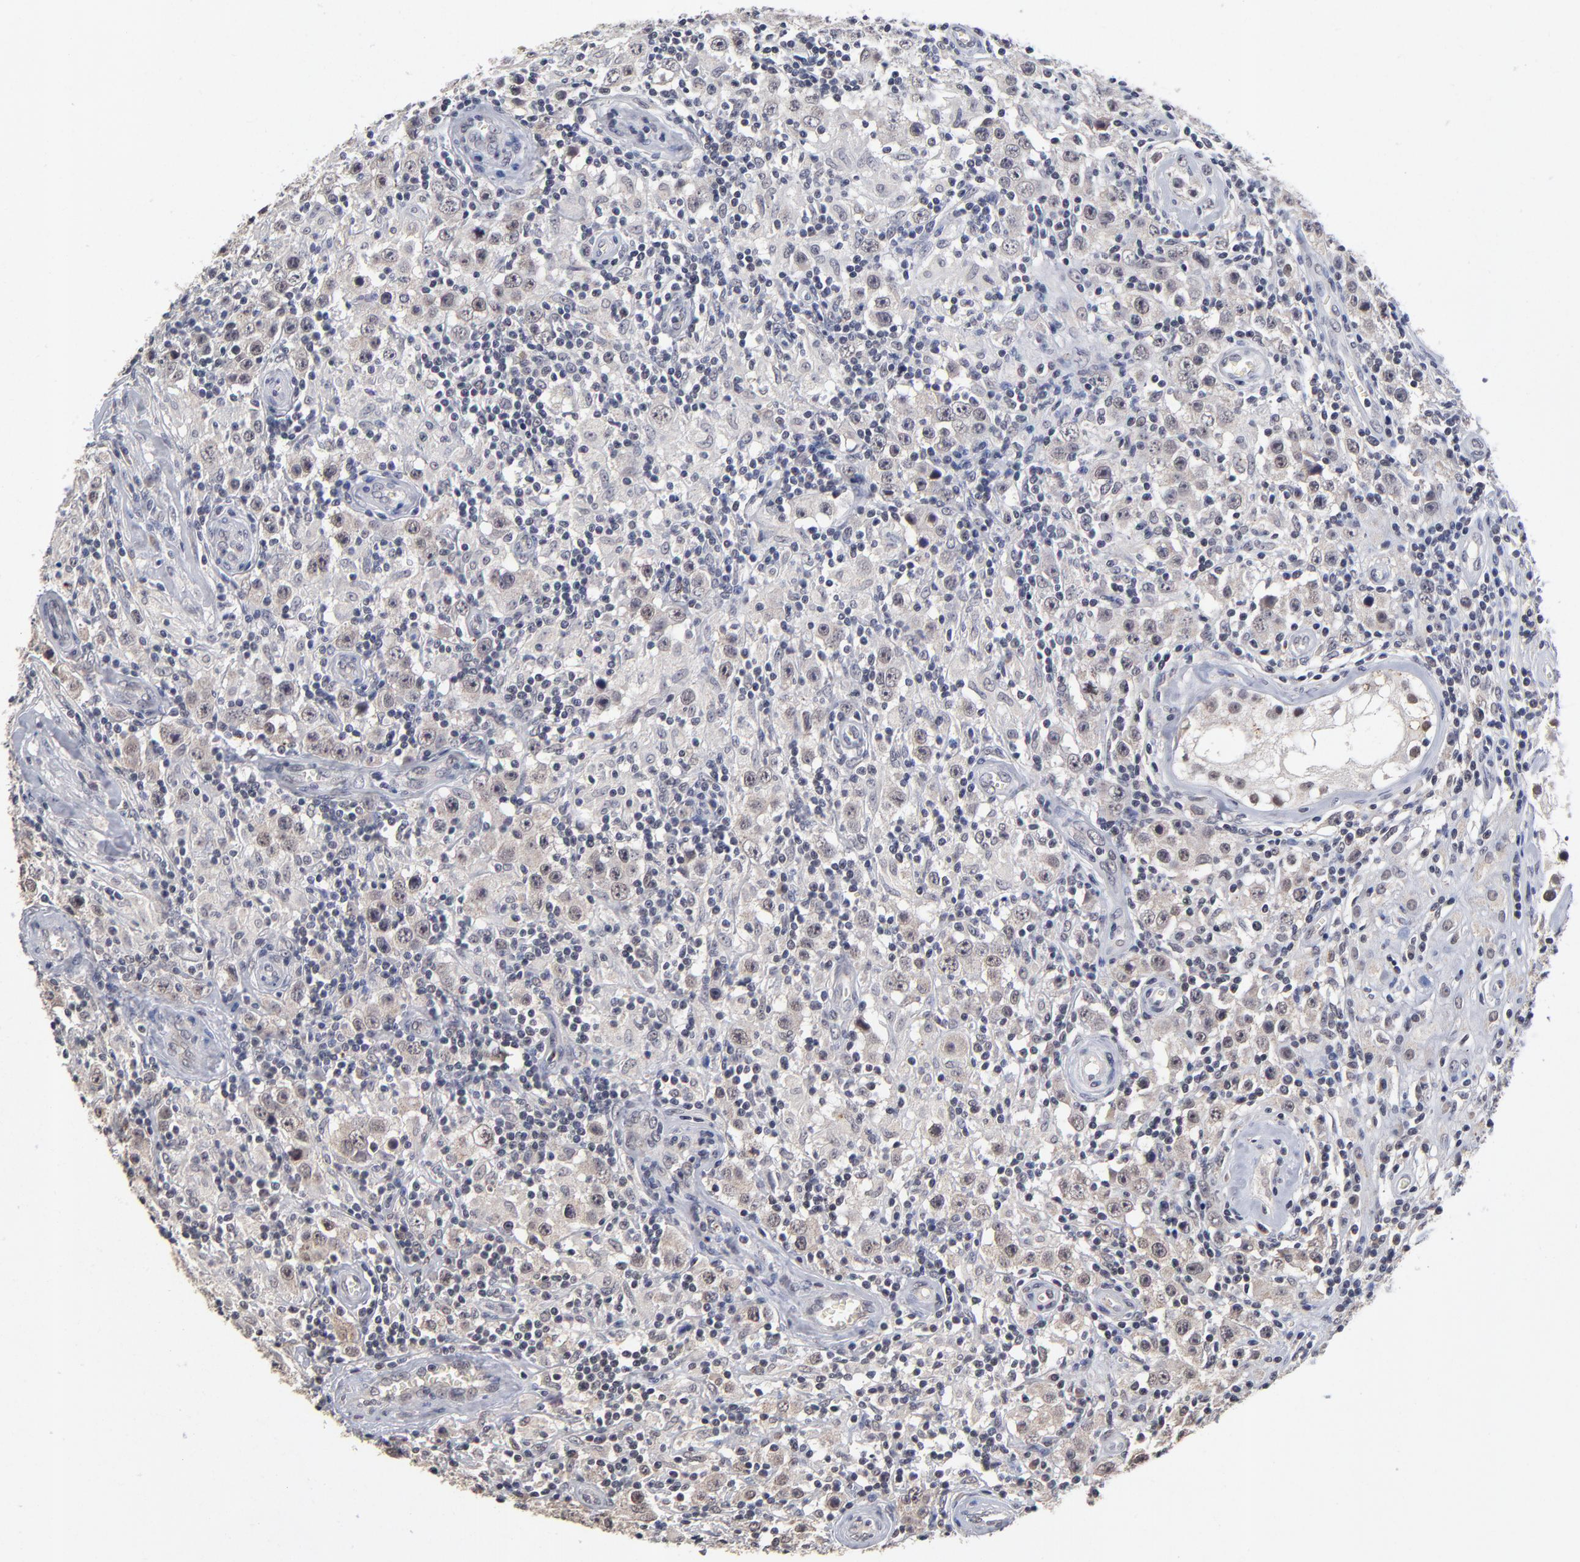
{"staining": {"intensity": "weak", "quantity": "<25%", "location": "nuclear"}, "tissue": "testis cancer", "cell_type": "Tumor cells", "image_type": "cancer", "snomed": [{"axis": "morphology", "description": "Seminoma, NOS"}, {"axis": "topography", "description": "Testis"}], "caption": "There is no significant expression in tumor cells of seminoma (testis).", "gene": "WSB1", "patient": {"sex": "male", "age": 32}}